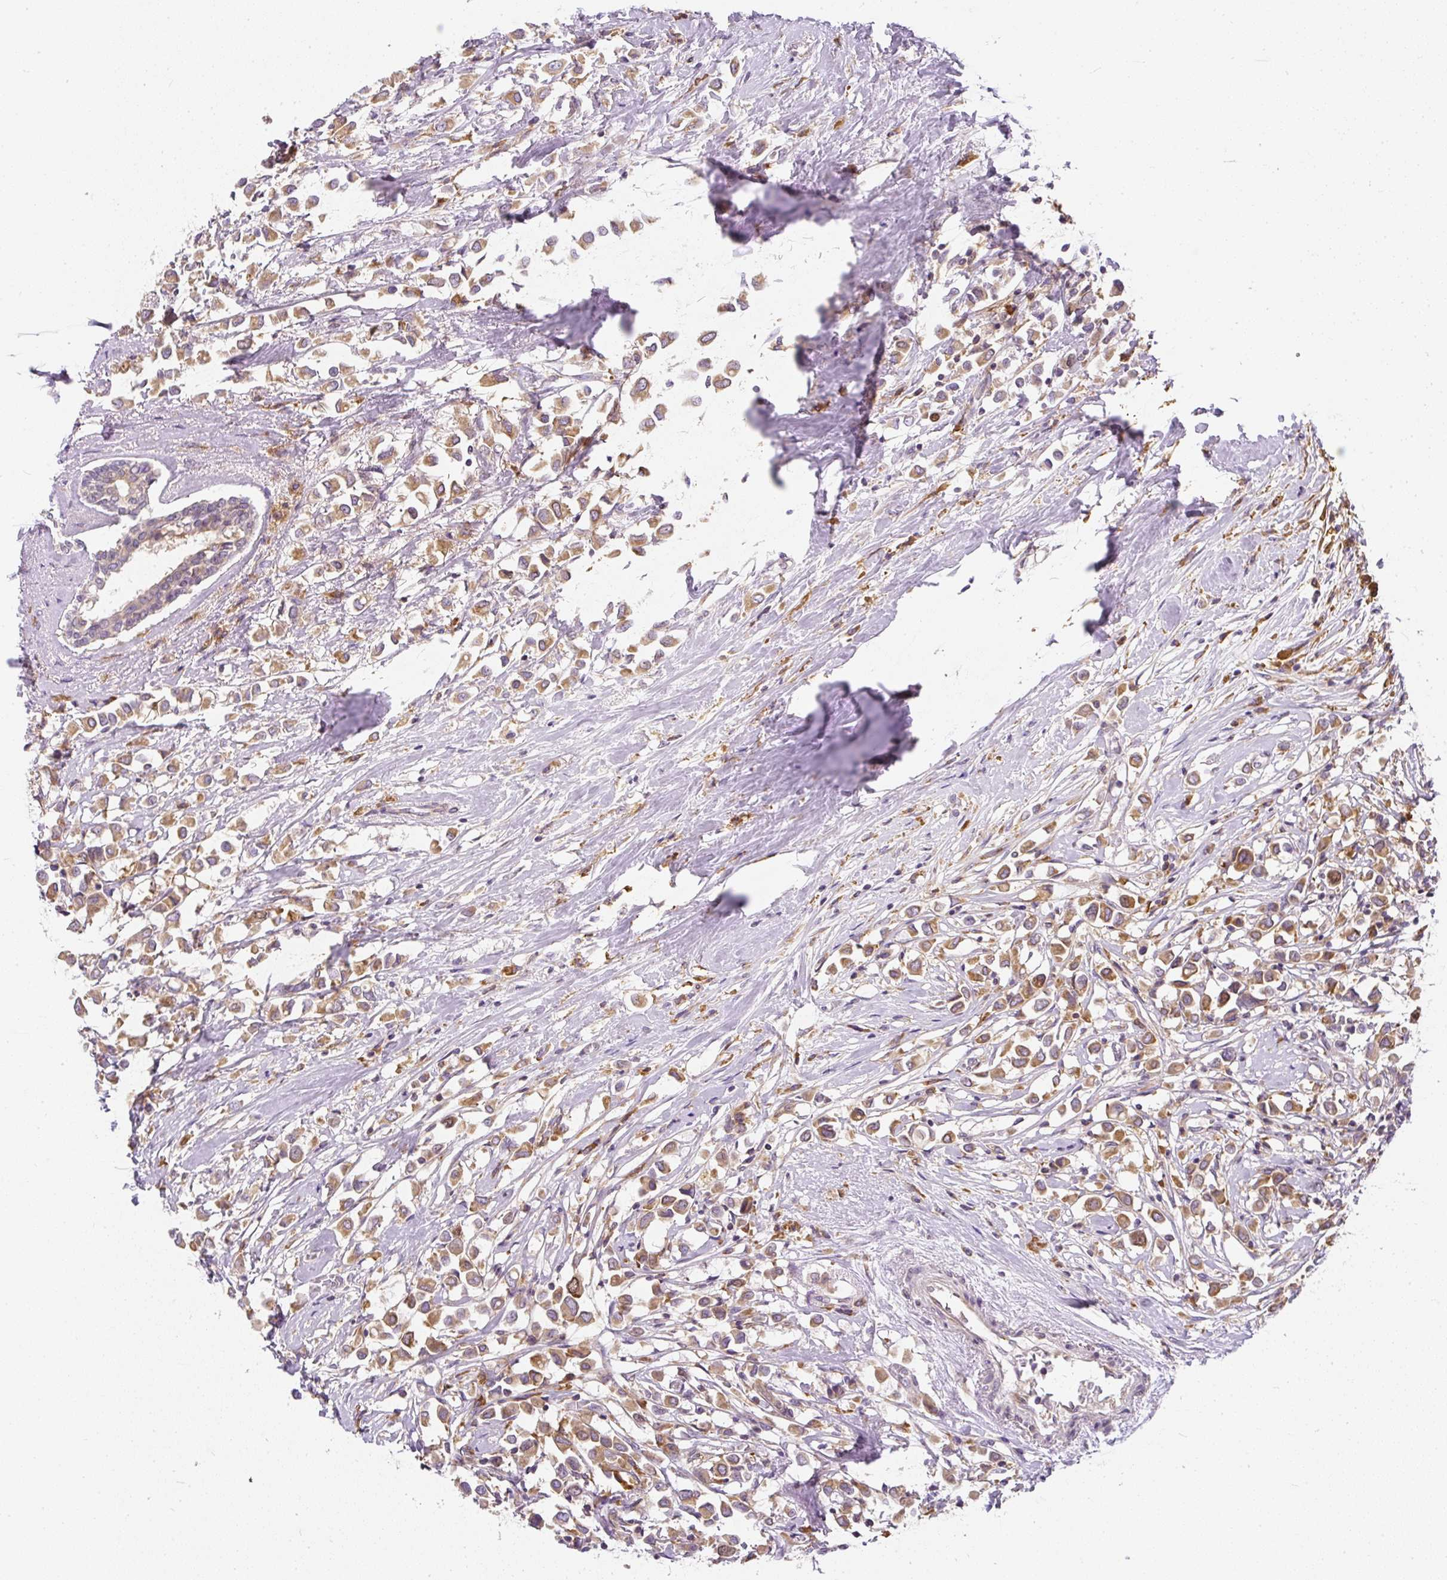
{"staining": {"intensity": "moderate", "quantity": ">75%", "location": "cytoplasmic/membranous"}, "tissue": "breast cancer", "cell_type": "Tumor cells", "image_type": "cancer", "snomed": [{"axis": "morphology", "description": "Duct carcinoma"}, {"axis": "topography", "description": "Breast"}], "caption": "This photomicrograph reveals IHC staining of breast infiltrating ductal carcinoma, with medium moderate cytoplasmic/membranous expression in about >75% of tumor cells.", "gene": "CYP20A1", "patient": {"sex": "female", "age": 61}}